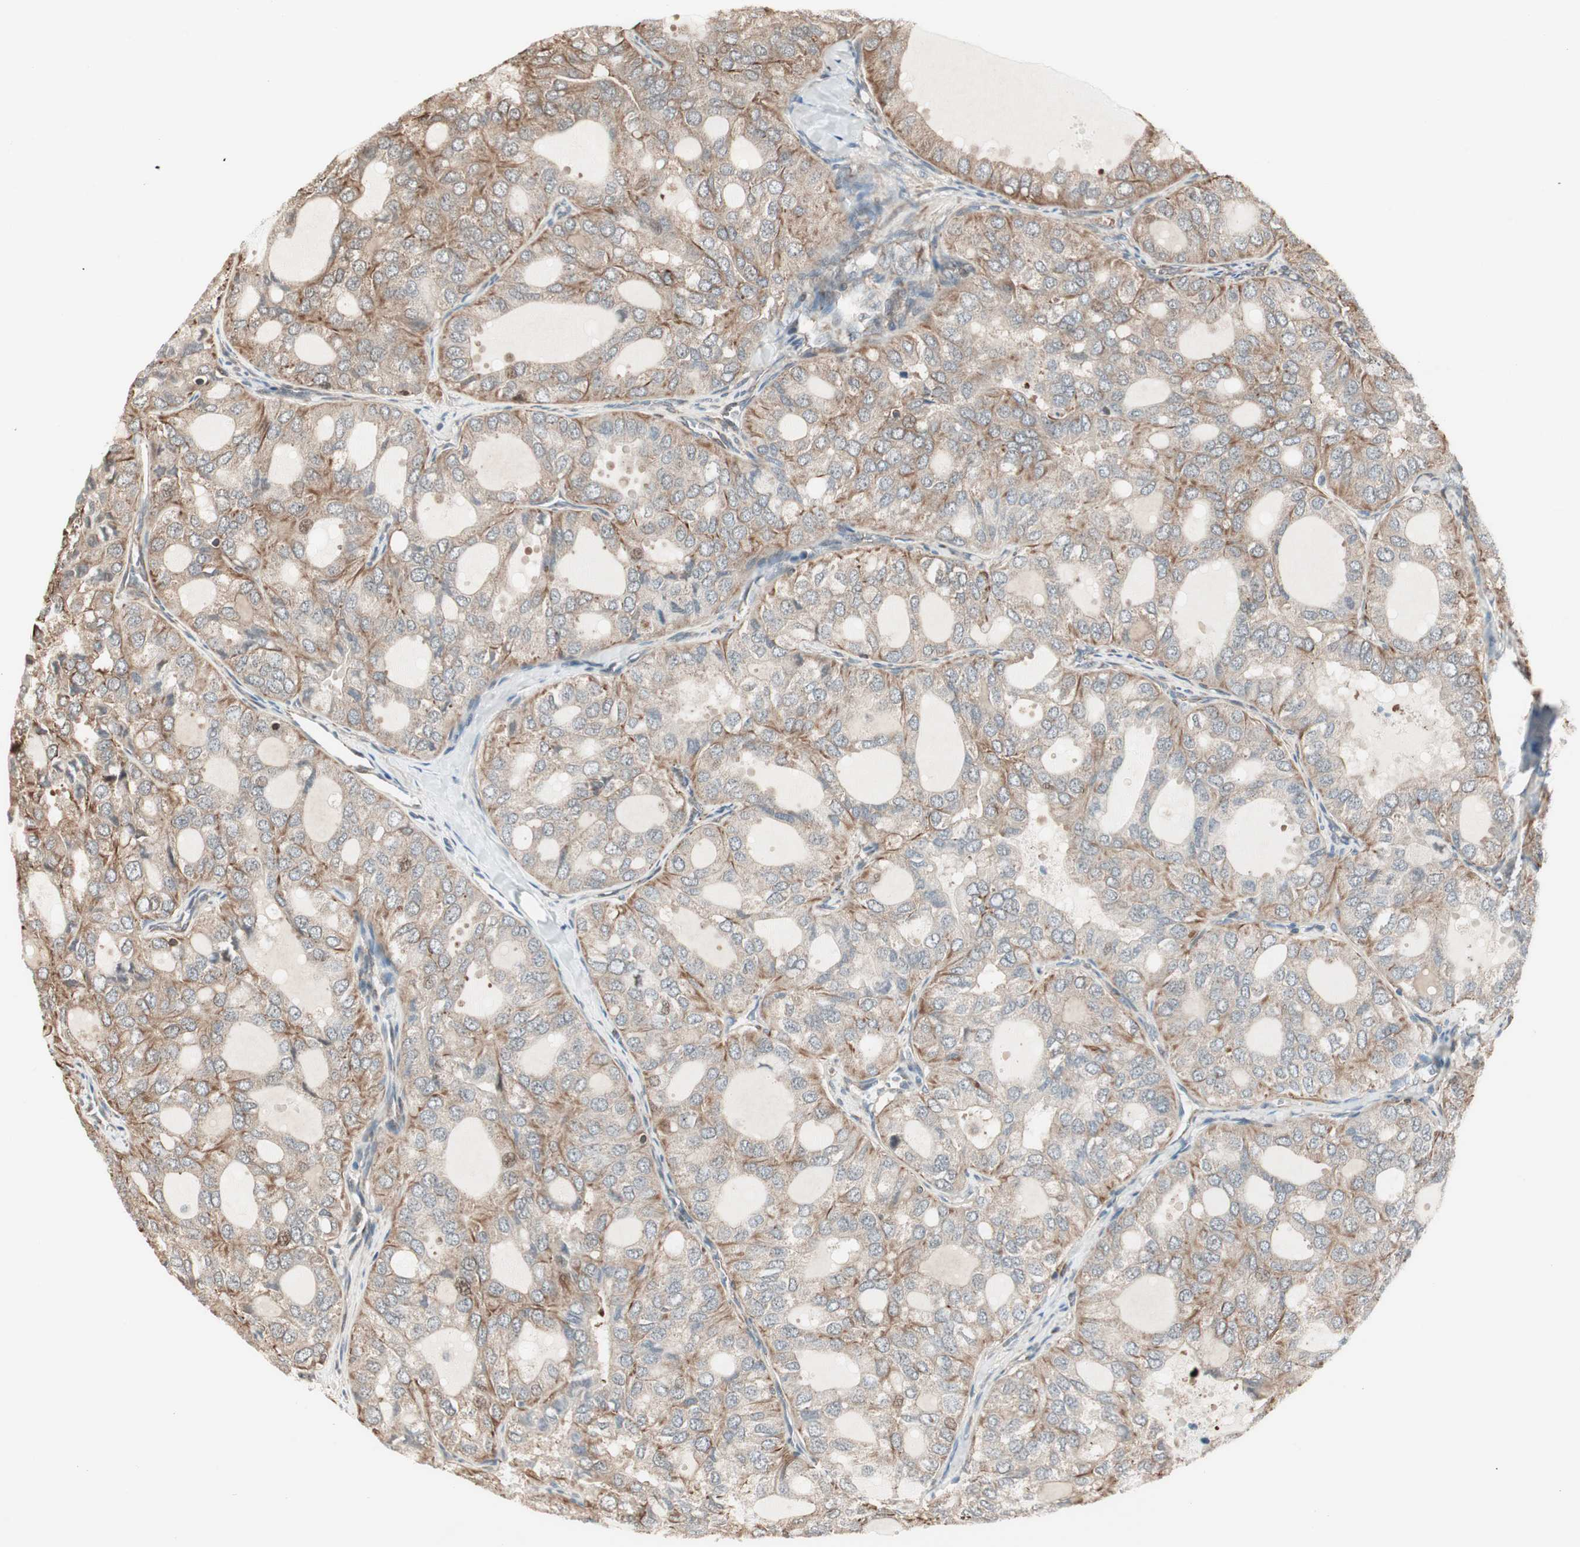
{"staining": {"intensity": "weak", "quantity": ">75%", "location": "cytoplasmic/membranous"}, "tissue": "thyroid cancer", "cell_type": "Tumor cells", "image_type": "cancer", "snomed": [{"axis": "morphology", "description": "Follicular adenoma carcinoma, NOS"}, {"axis": "topography", "description": "Thyroid gland"}], "caption": "DAB immunohistochemical staining of human follicular adenoma carcinoma (thyroid) reveals weak cytoplasmic/membranous protein staining in about >75% of tumor cells.", "gene": "MAD2L2", "patient": {"sex": "male", "age": 75}}